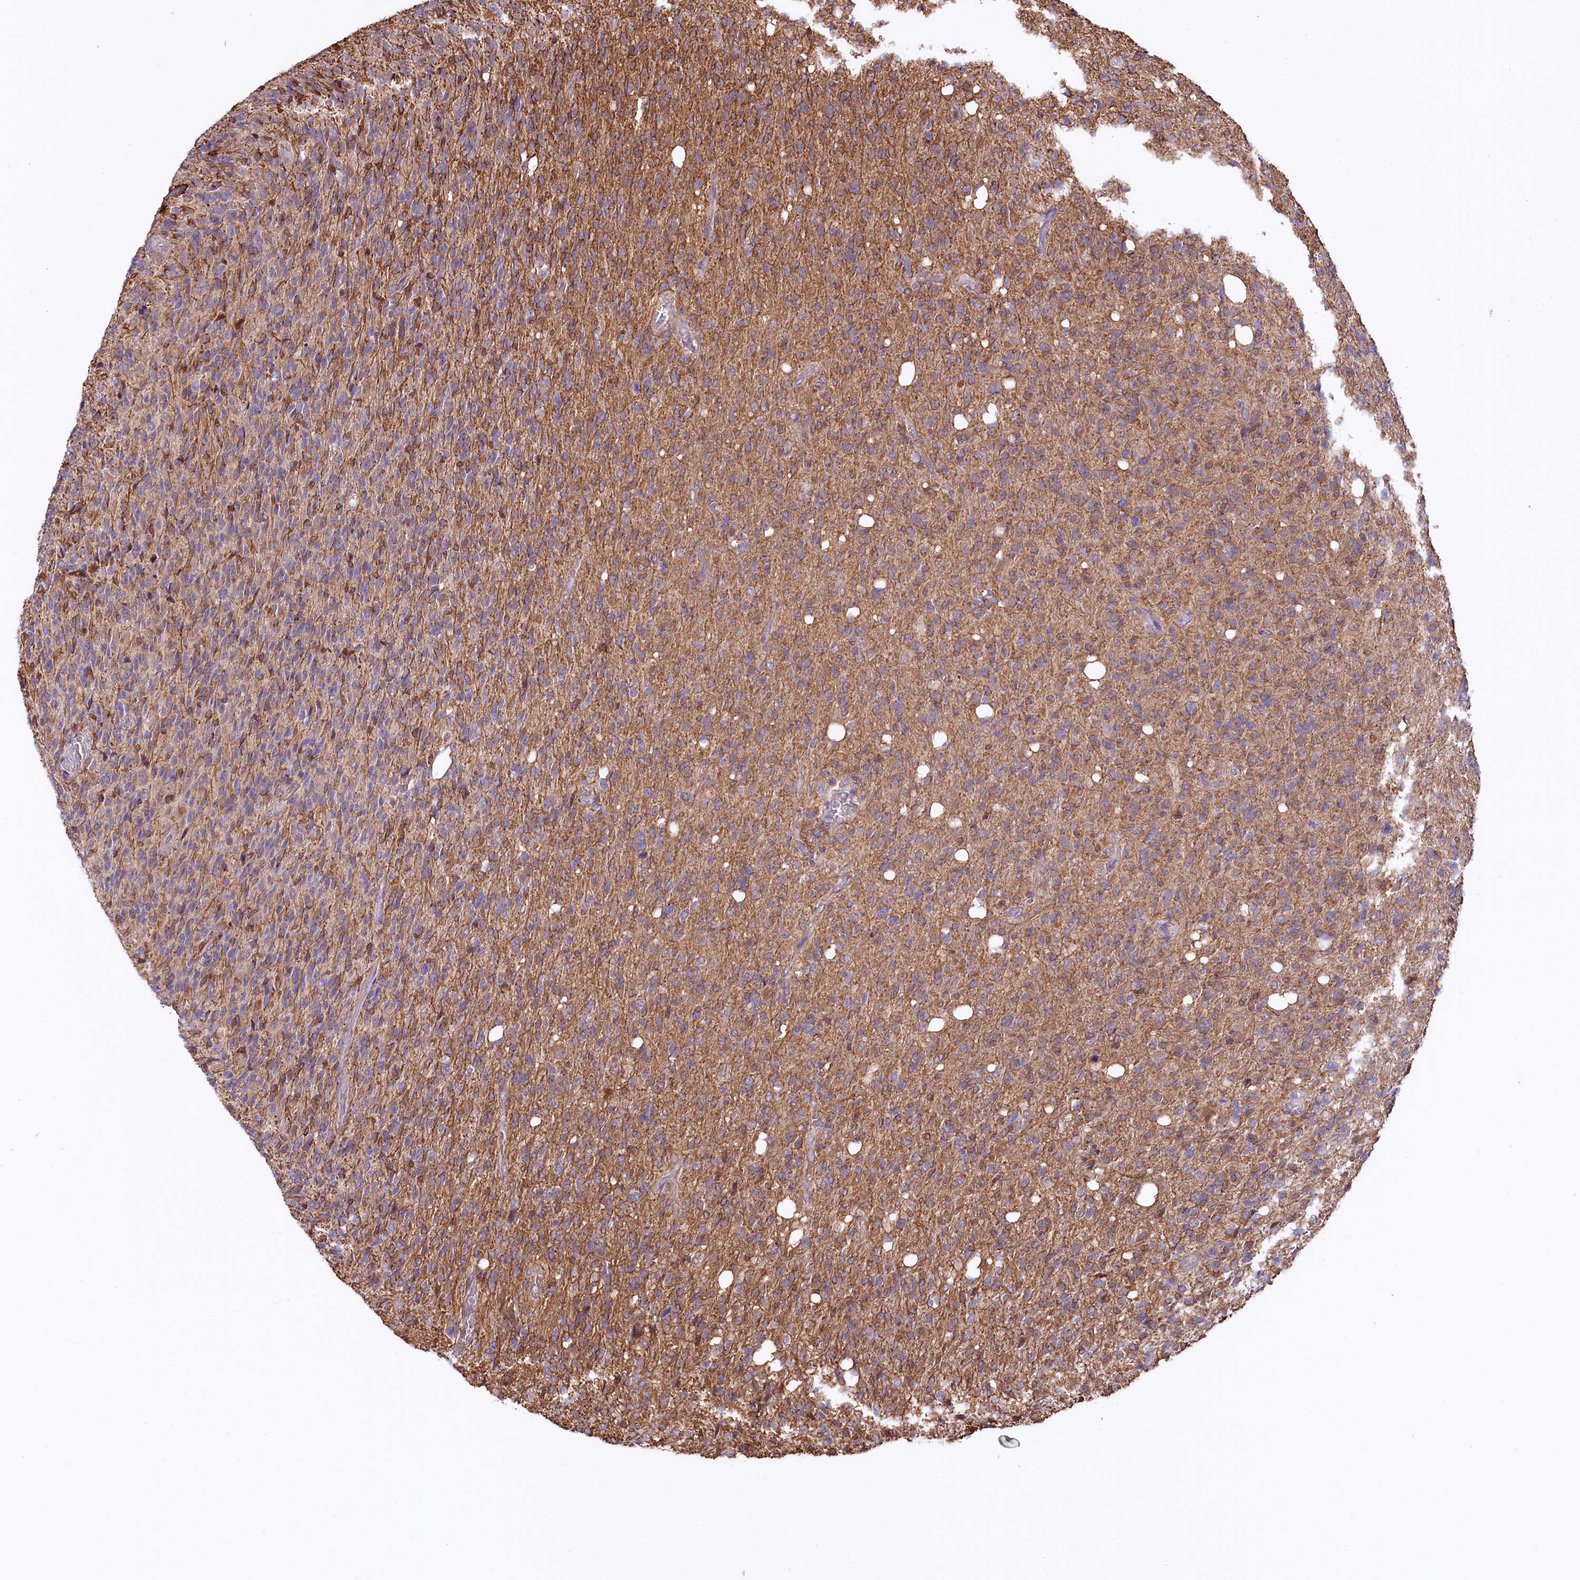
{"staining": {"intensity": "weak", "quantity": "<25%", "location": "cytoplasmic/membranous"}, "tissue": "glioma", "cell_type": "Tumor cells", "image_type": "cancer", "snomed": [{"axis": "morphology", "description": "Glioma, malignant, High grade"}, {"axis": "topography", "description": "Brain"}], "caption": "Tumor cells show no significant positivity in glioma.", "gene": "CEP295", "patient": {"sex": "female", "age": 57}}